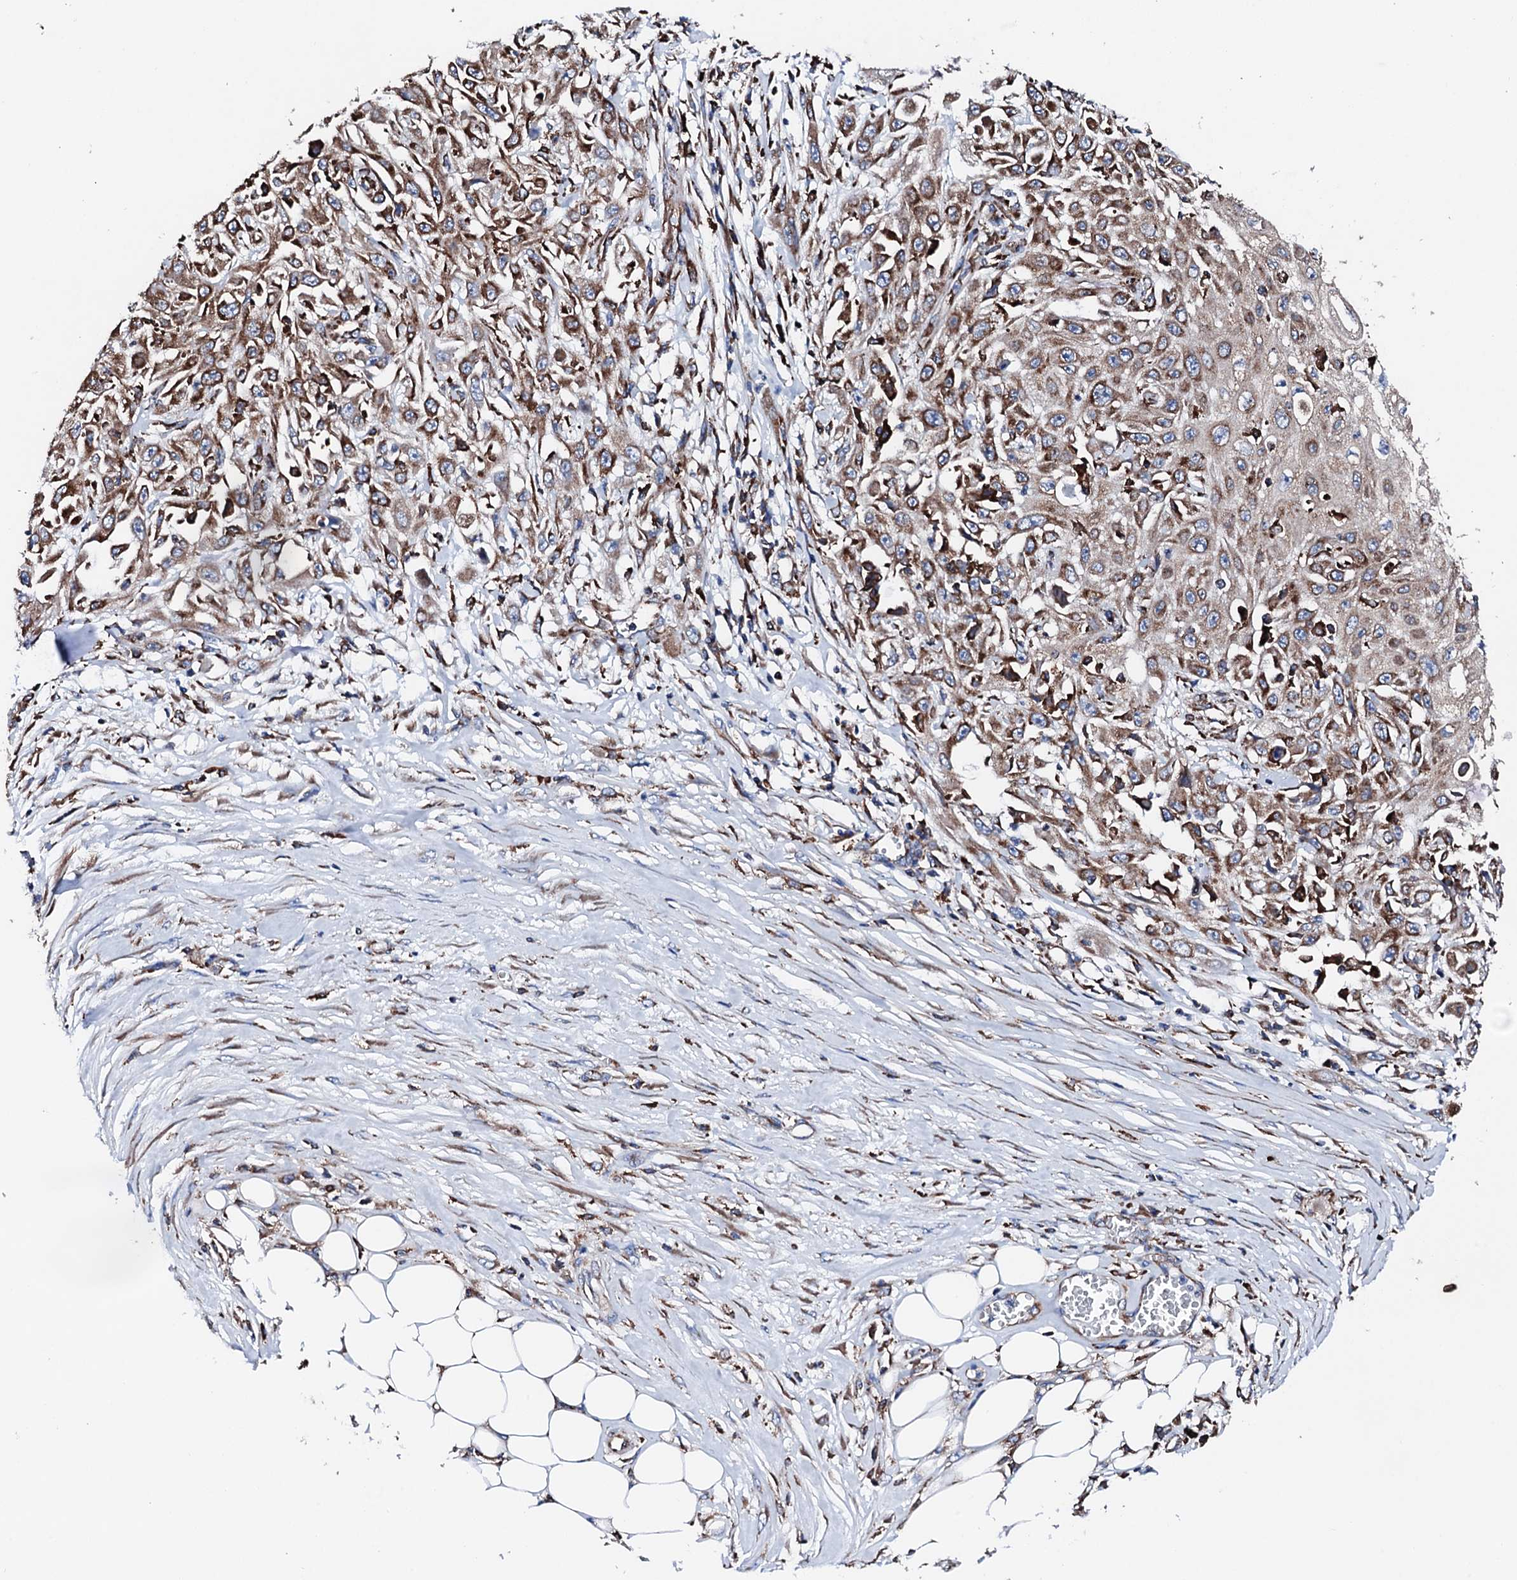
{"staining": {"intensity": "moderate", "quantity": ">75%", "location": "cytoplasmic/membranous"}, "tissue": "skin cancer", "cell_type": "Tumor cells", "image_type": "cancer", "snomed": [{"axis": "morphology", "description": "Squamous cell carcinoma, NOS"}, {"axis": "morphology", "description": "Squamous cell carcinoma, metastatic, NOS"}, {"axis": "topography", "description": "Skin"}, {"axis": "topography", "description": "Lymph node"}], "caption": "Moderate cytoplasmic/membranous positivity for a protein is appreciated in about >75% of tumor cells of metastatic squamous cell carcinoma (skin) using immunohistochemistry.", "gene": "AMDHD1", "patient": {"sex": "male", "age": 75}}